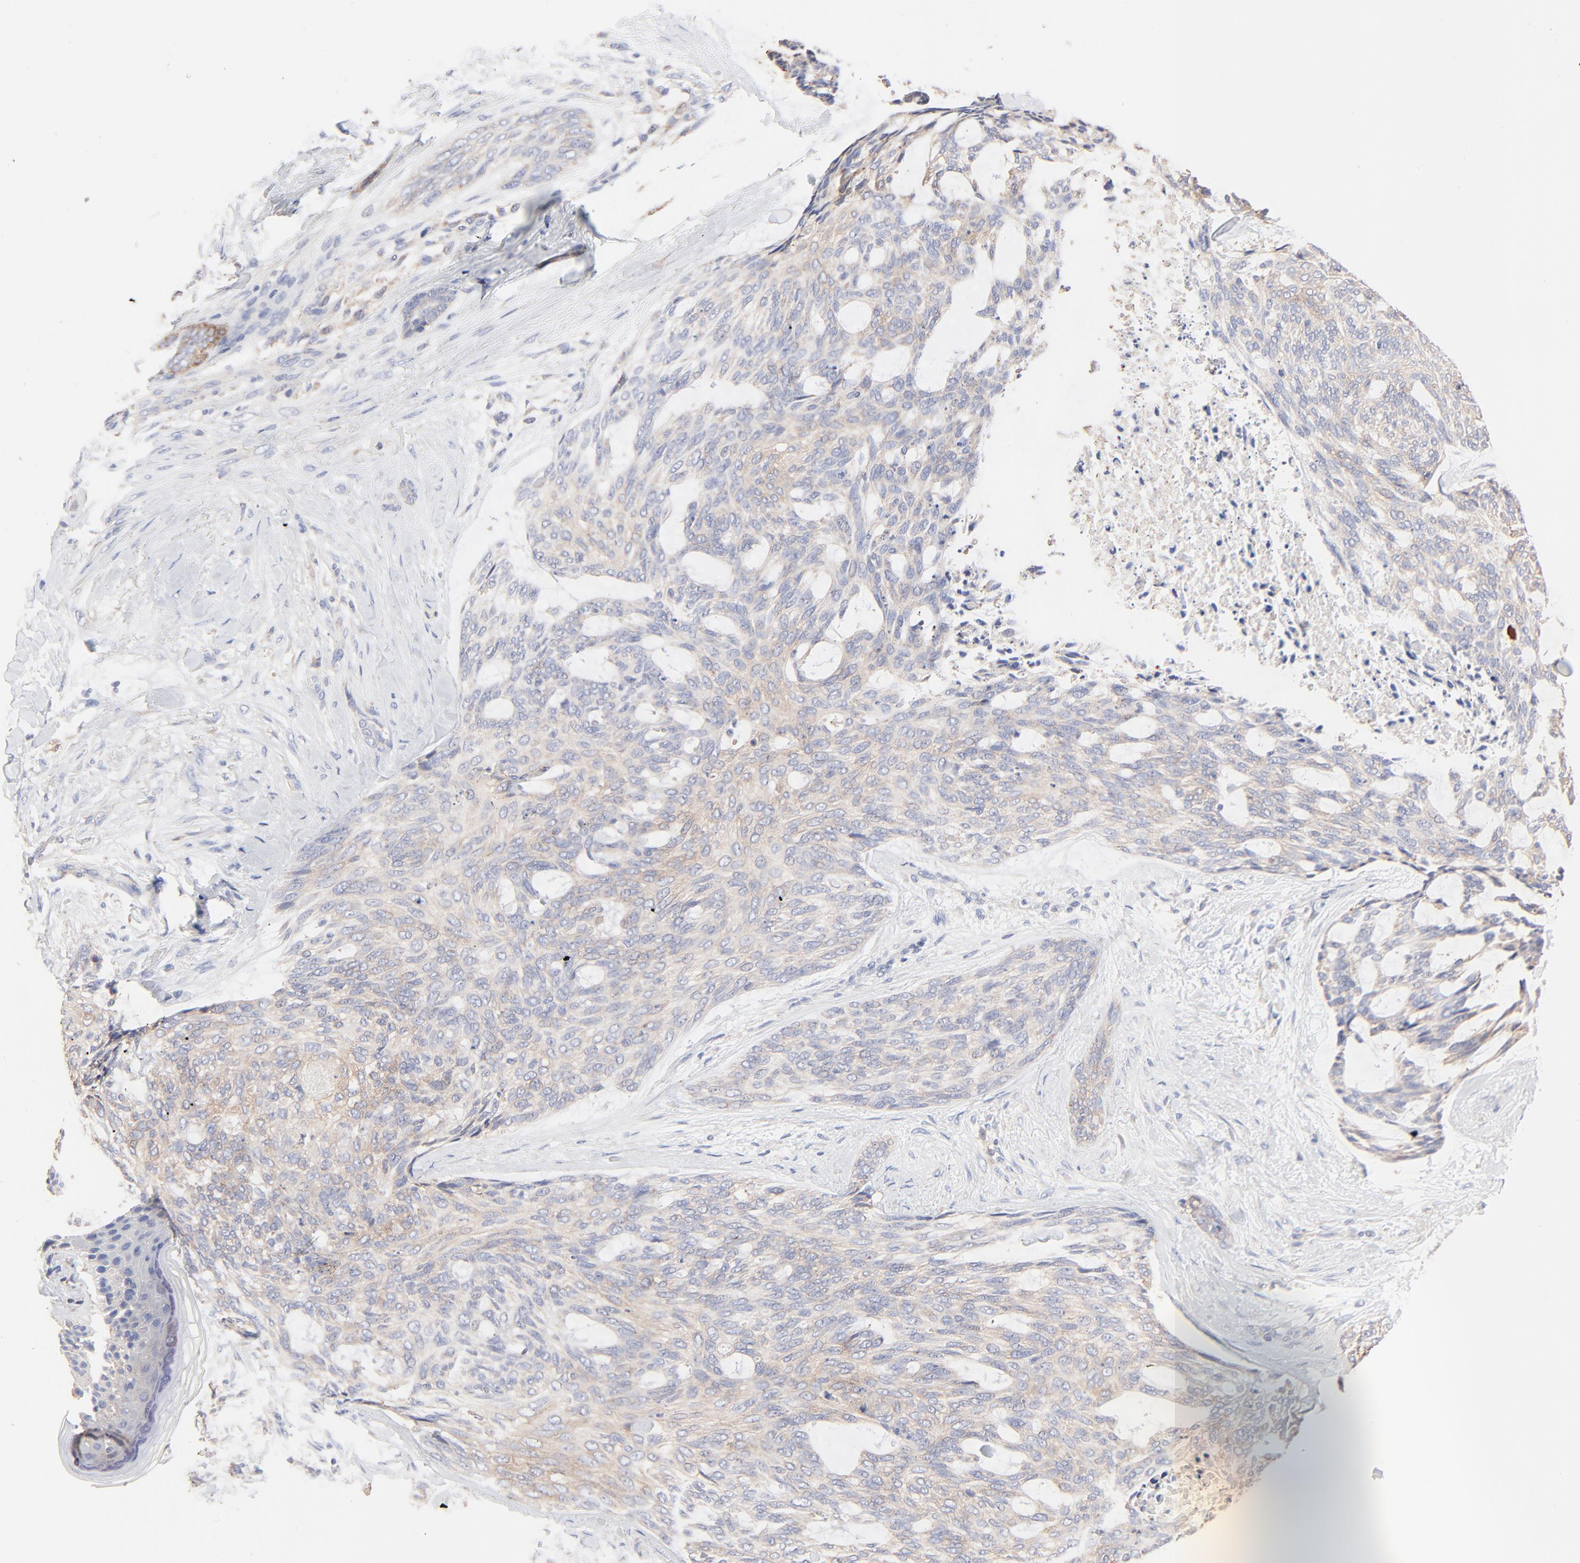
{"staining": {"intensity": "weak", "quantity": ">75%", "location": "cytoplasmic/membranous"}, "tissue": "skin cancer", "cell_type": "Tumor cells", "image_type": "cancer", "snomed": [{"axis": "morphology", "description": "Normal tissue, NOS"}, {"axis": "morphology", "description": "Basal cell carcinoma"}, {"axis": "topography", "description": "Skin"}], "caption": "Tumor cells show weak cytoplasmic/membranous staining in about >75% of cells in skin cancer.", "gene": "PPFIBP2", "patient": {"sex": "female", "age": 71}}